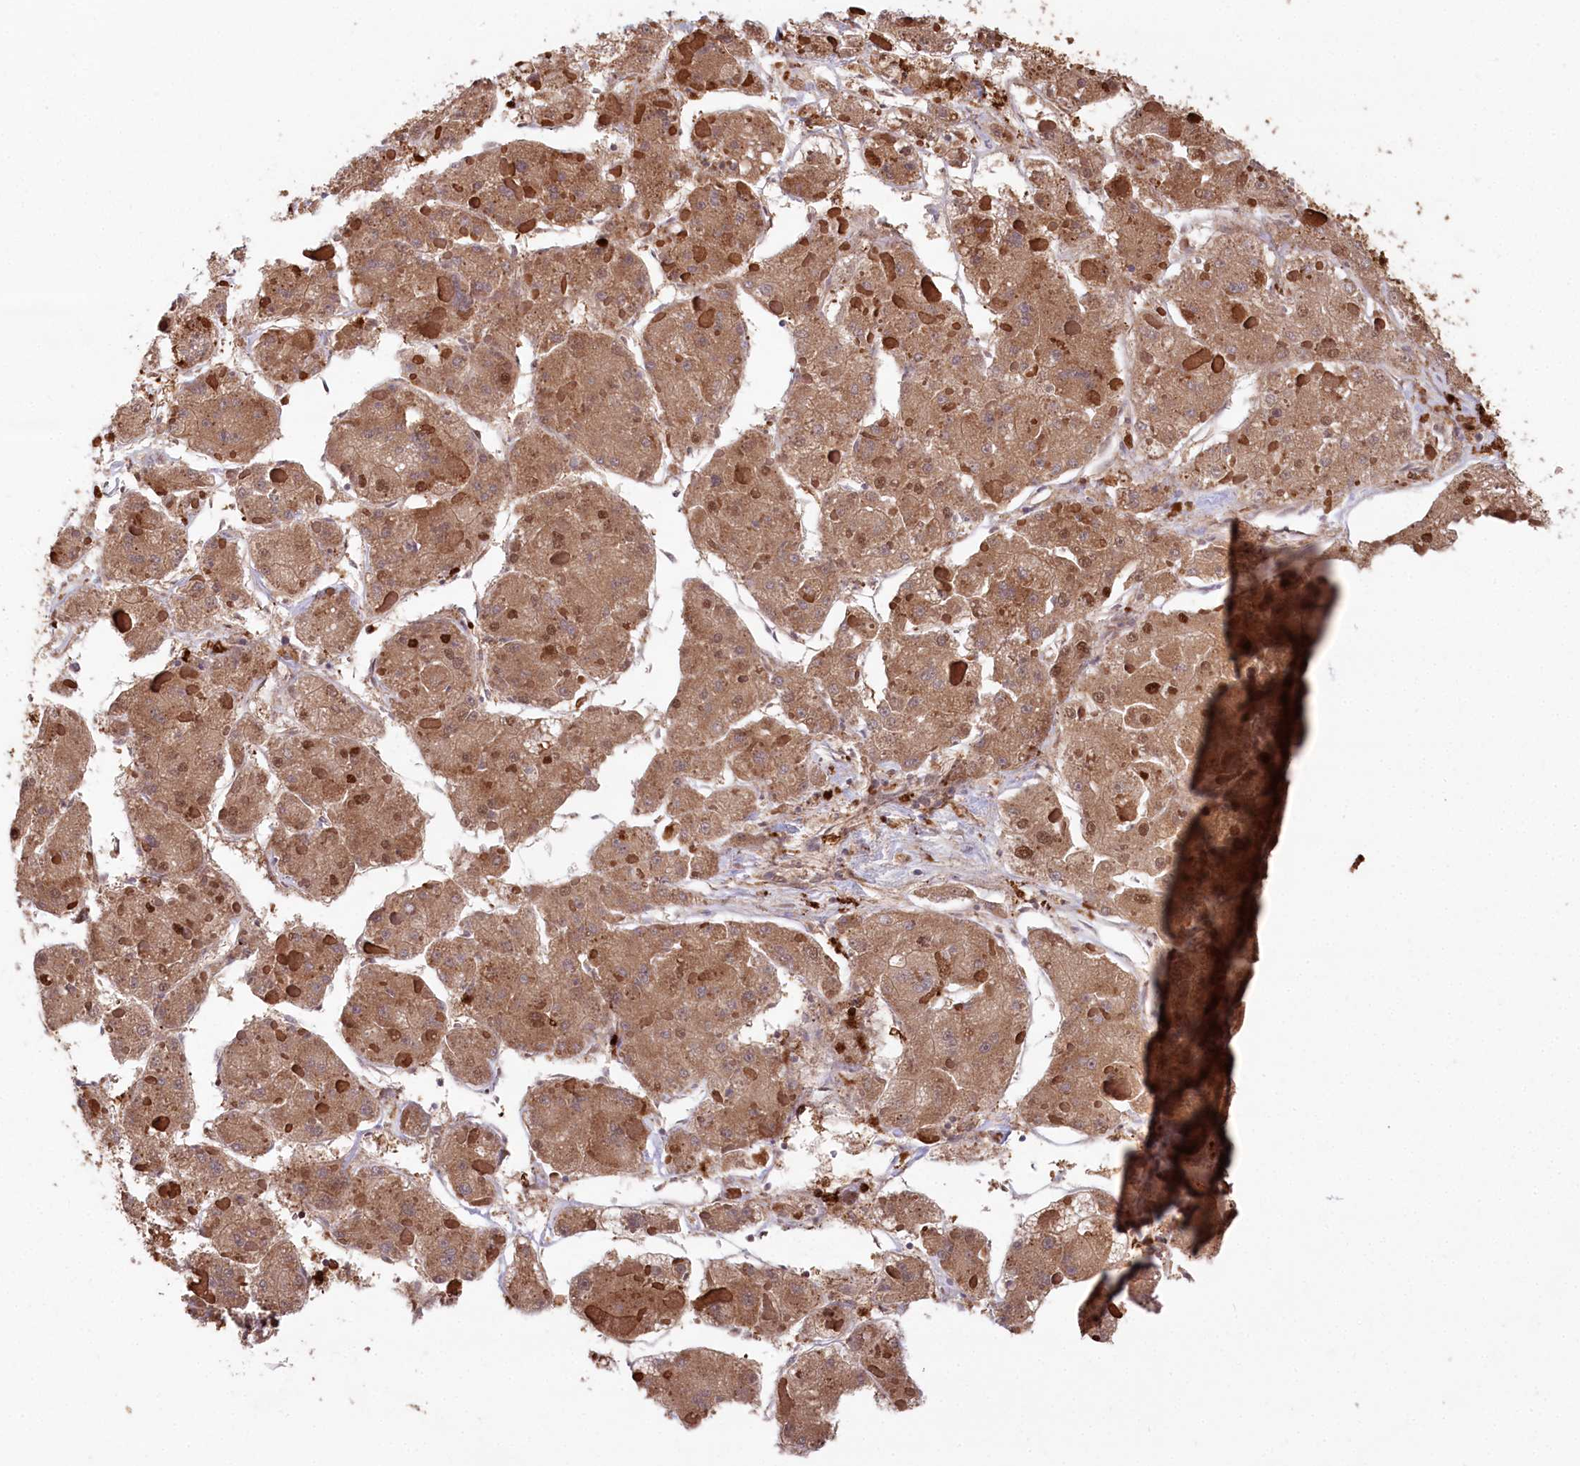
{"staining": {"intensity": "moderate", "quantity": ">75%", "location": "cytoplasmic/membranous,nuclear"}, "tissue": "liver cancer", "cell_type": "Tumor cells", "image_type": "cancer", "snomed": [{"axis": "morphology", "description": "Carcinoma, Hepatocellular, NOS"}, {"axis": "topography", "description": "Liver"}], "caption": "A brown stain shows moderate cytoplasmic/membranous and nuclear staining of a protein in liver cancer (hepatocellular carcinoma) tumor cells.", "gene": "LSG1", "patient": {"sex": "female", "age": 73}}